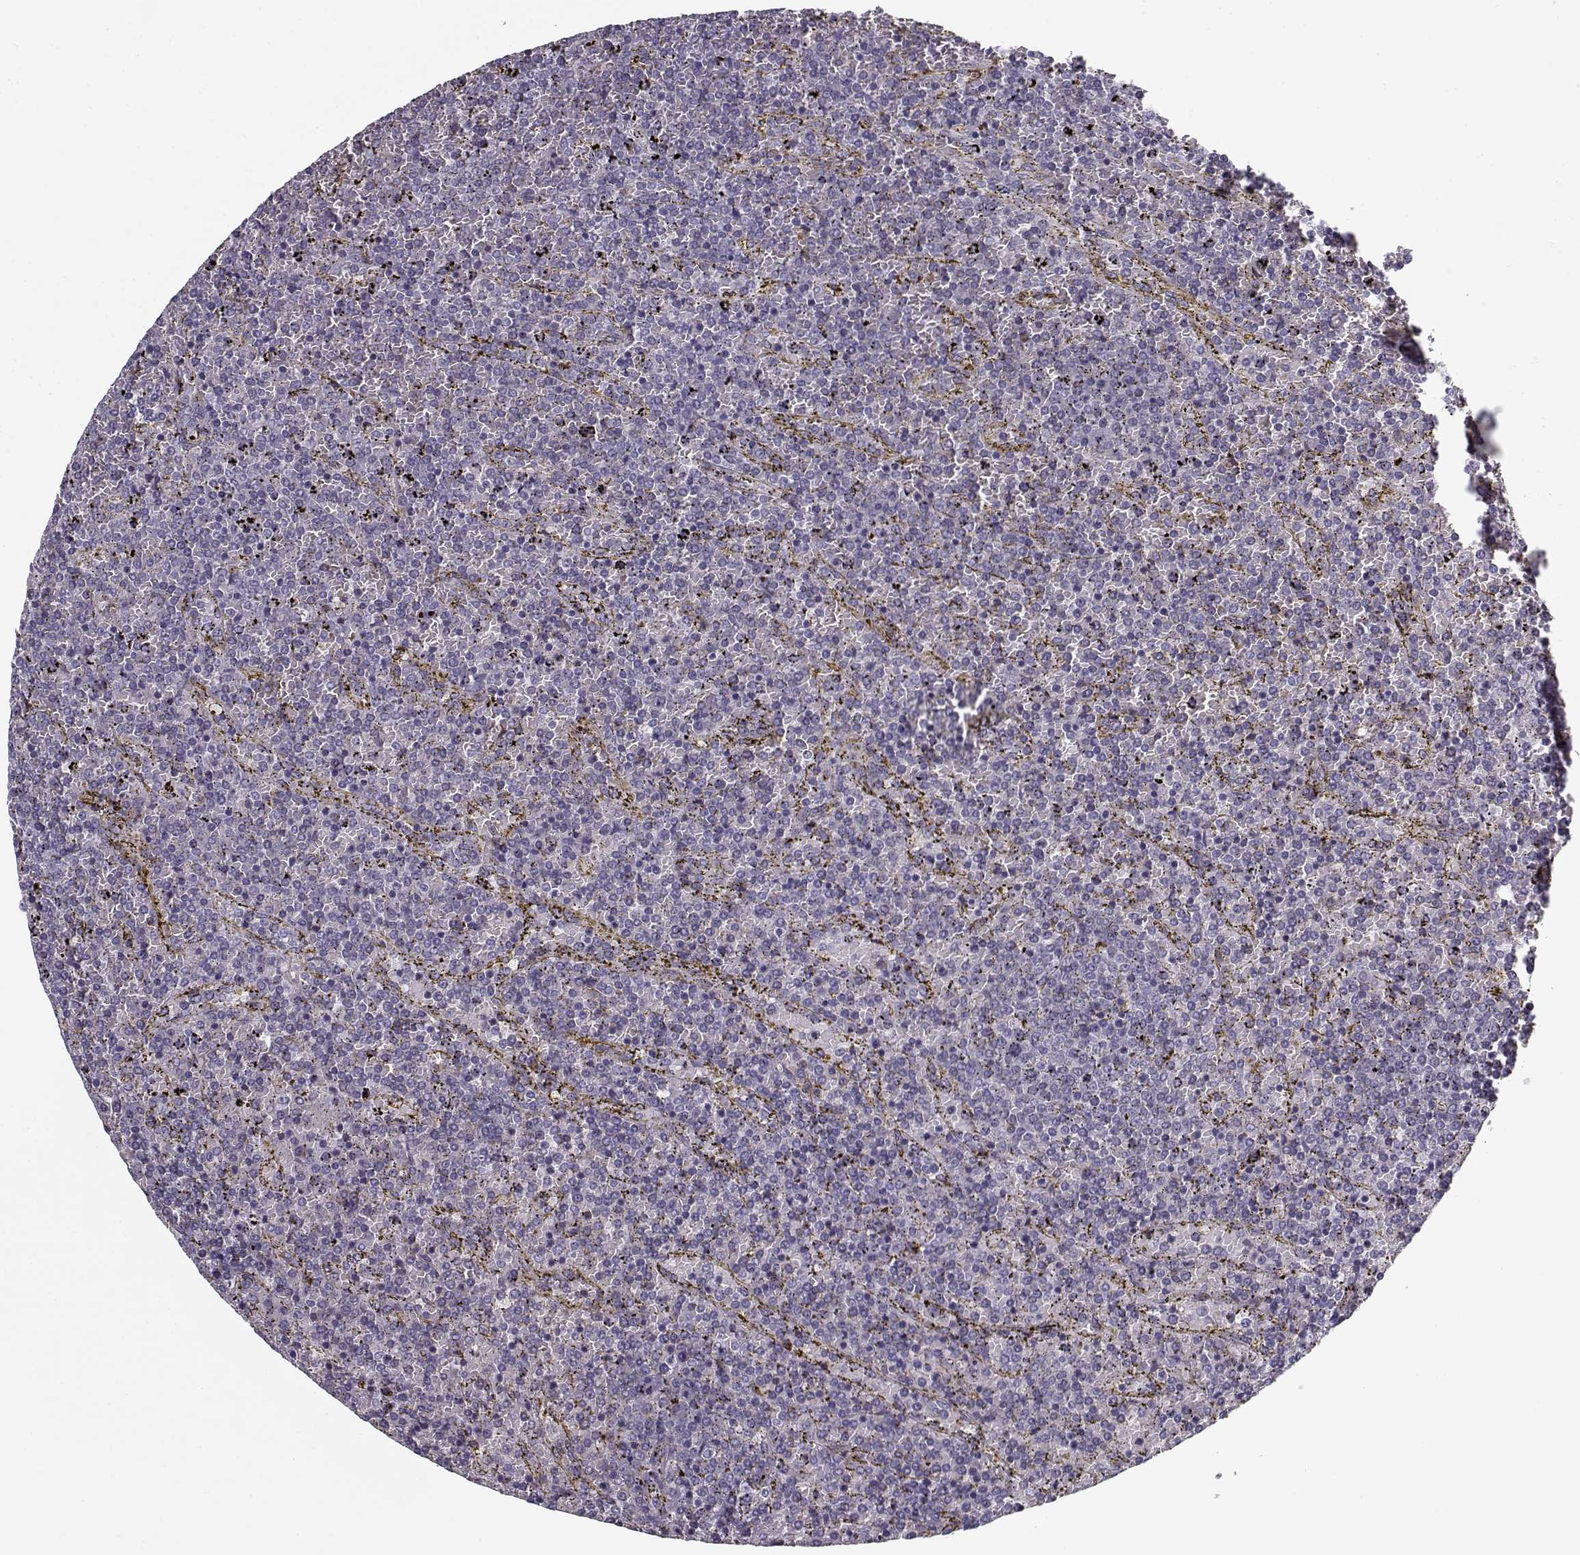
{"staining": {"intensity": "negative", "quantity": "none", "location": "none"}, "tissue": "lymphoma", "cell_type": "Tumor cells", "image_type": "cancer", "snomed": [{"axis": "morphology", "description": "Malignant lymphoma, non-Hodgkin's type, Low grade"}, {"axis": "topography", "description": "Spleen"}], "caption": "Photomicrograph shows no significant protein positivity in tumor cells of malignant lymphoma, non-Hodgkin's type (low-grade).", "gene": "SPACA9", "patient": {"sex": "female", "age": 77}}